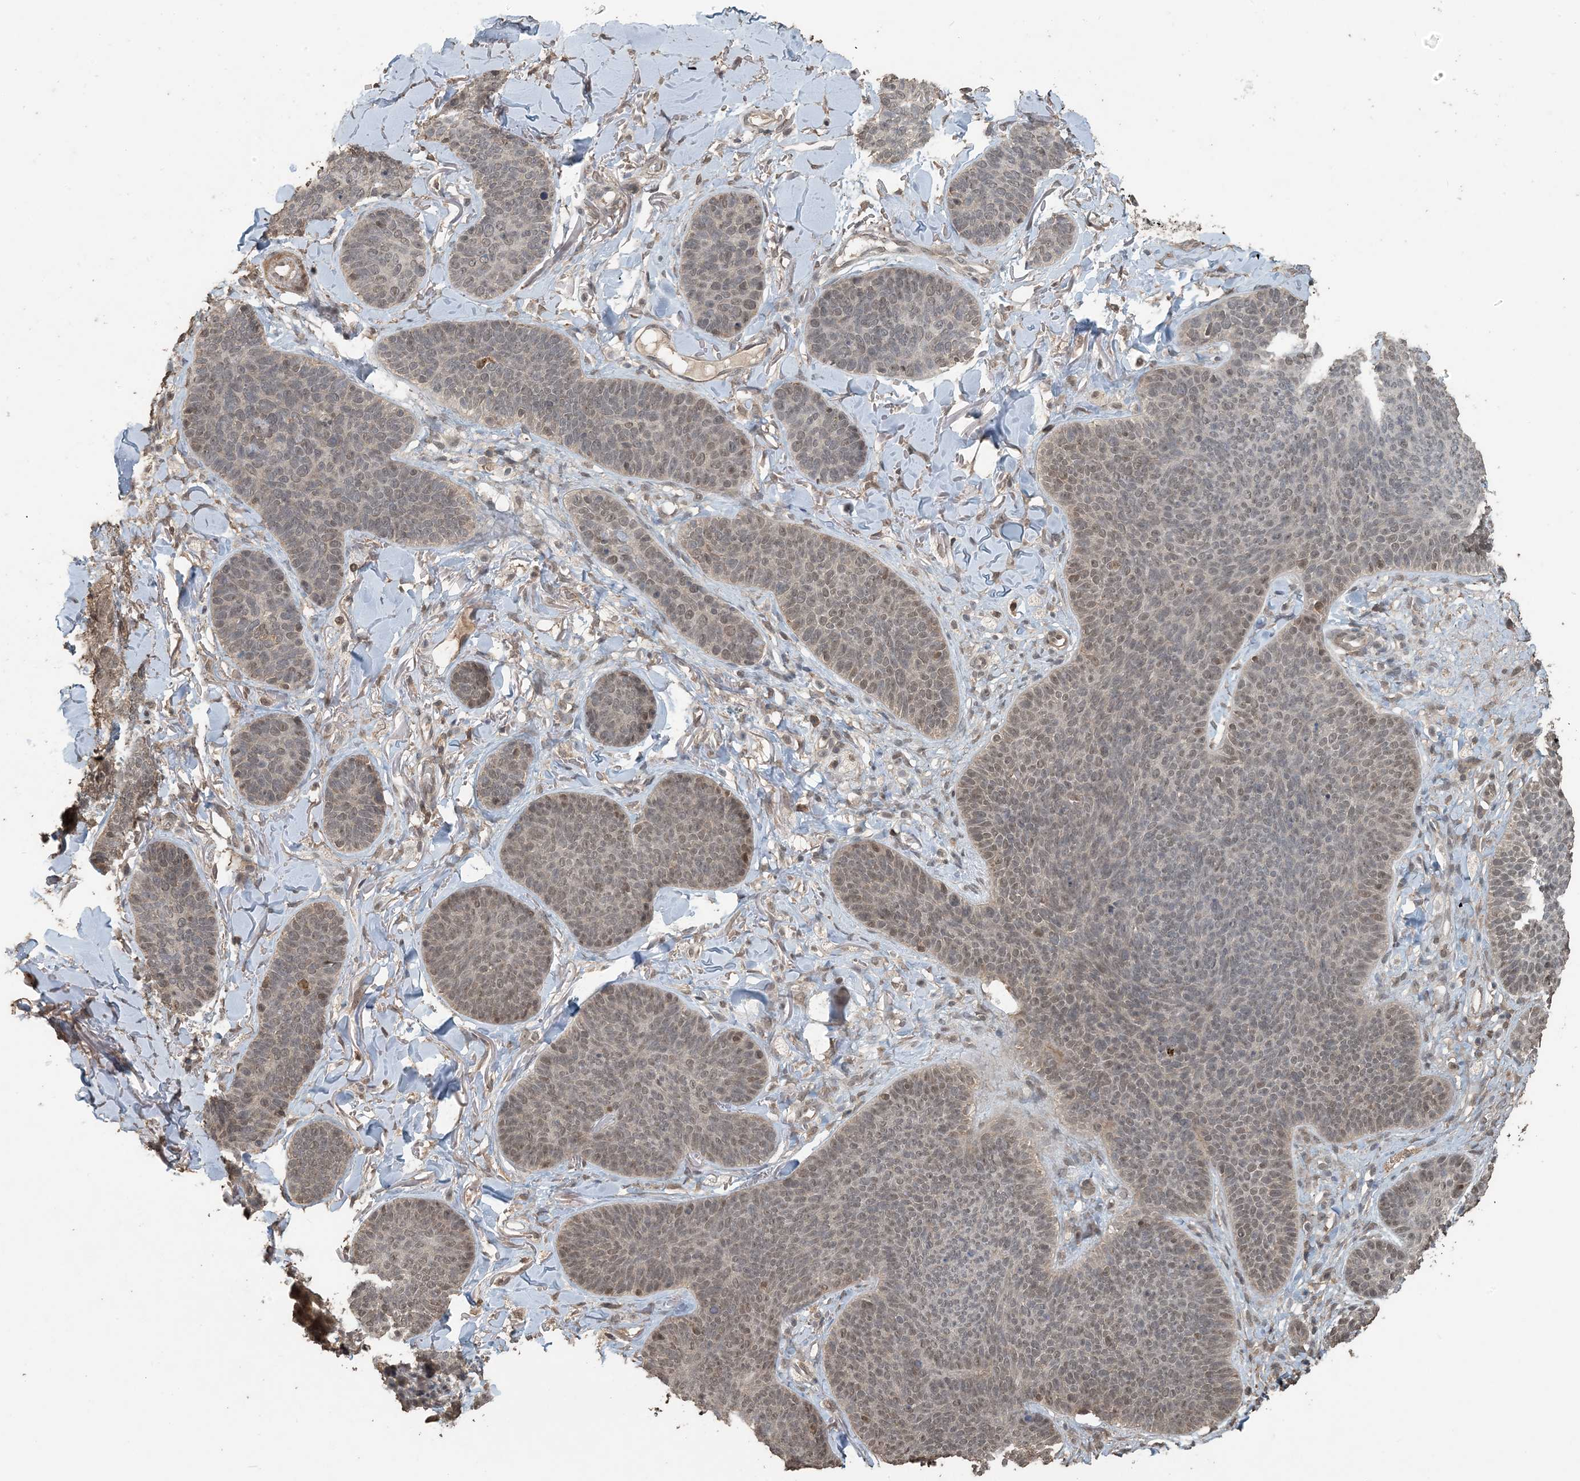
{"staining": {"intensity": "moderate", "quantity": "<25%", "location": "nuclear"}, "tissue": "skin cancer", "cell_type": "Tumor cells", "image_type": "cancer", "snomed": [{"axis": "morphology", "description": "Basal cell carcinoma"}, {"axis": "topography", "description": "Skin"}], "caption": "Moderate nuclear staining is appreciated in approximately <25% of tumor cells in skin basal cell carcinoma. The staining was performed using DAB to visualize the protein expression in brown, while the nuclei were stained in blue with hematoxylin (Magnification: 20x).", "gene": "ZC3H12A", "patient": {"sex": "male", "age": 85}}